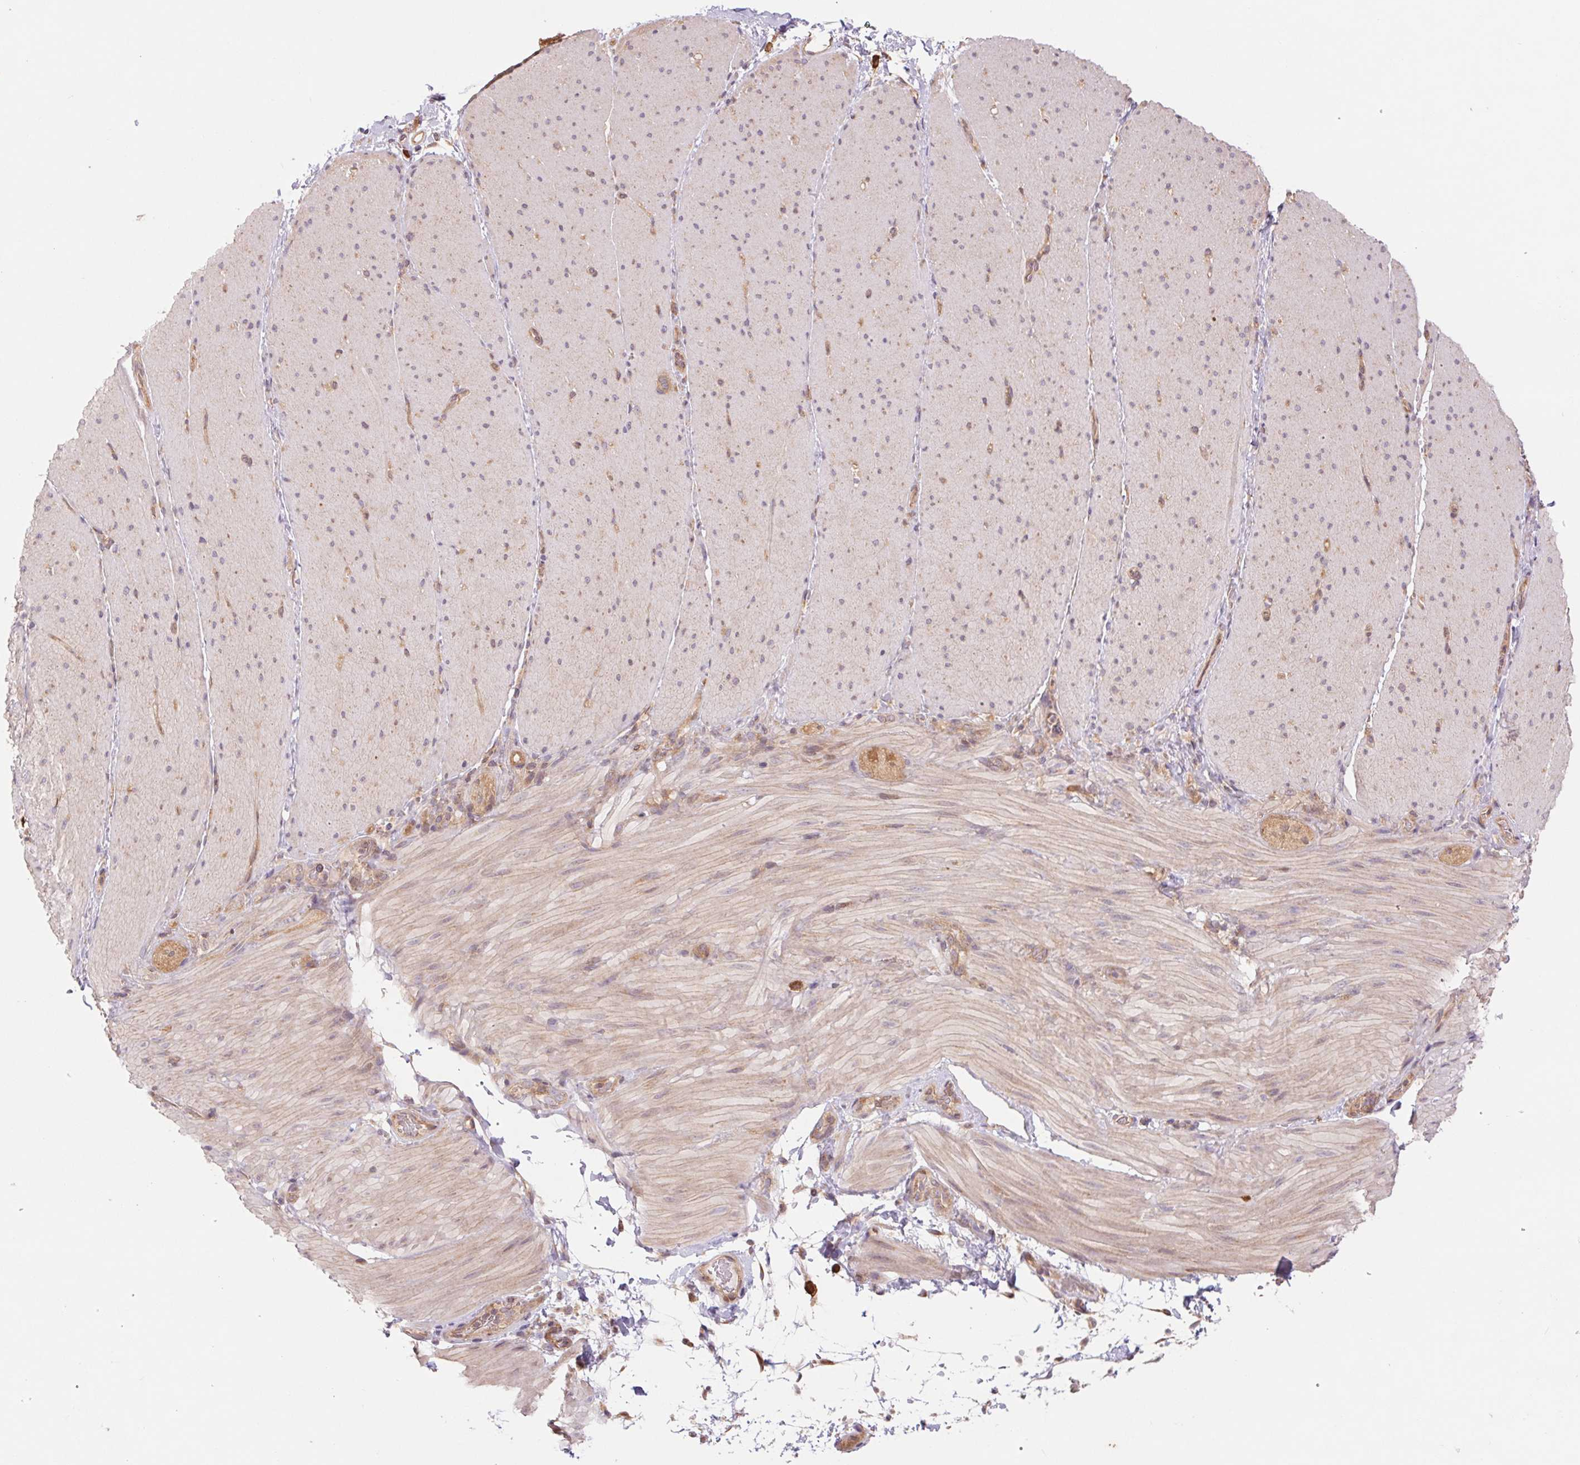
{"staining": {"intensity": "weak", "quantity": "25%-75%", "location": "cytoplasmic/membranous"}, "tissue": "smooth muscle", "cell_type": "Smooth muscle cells", "image_type": "normal", "snomed": [{"axis": "morphology", "description": "Normal tissue, NOS"}, {"axis": "topography", "description": "Smooth muscle"}, {"axis": "topography", "description": "Colon"}], "caption": "Smooth muscle cells show low levels of weak cytoplasmic/membranous positivity in about 25%-75% of cells in unremarkable smooth muscle. (DAB IHC with brightfield microscopy, high magnification).", "gene": "RRM1", "patient": {"sex": "male", "age": 73}}